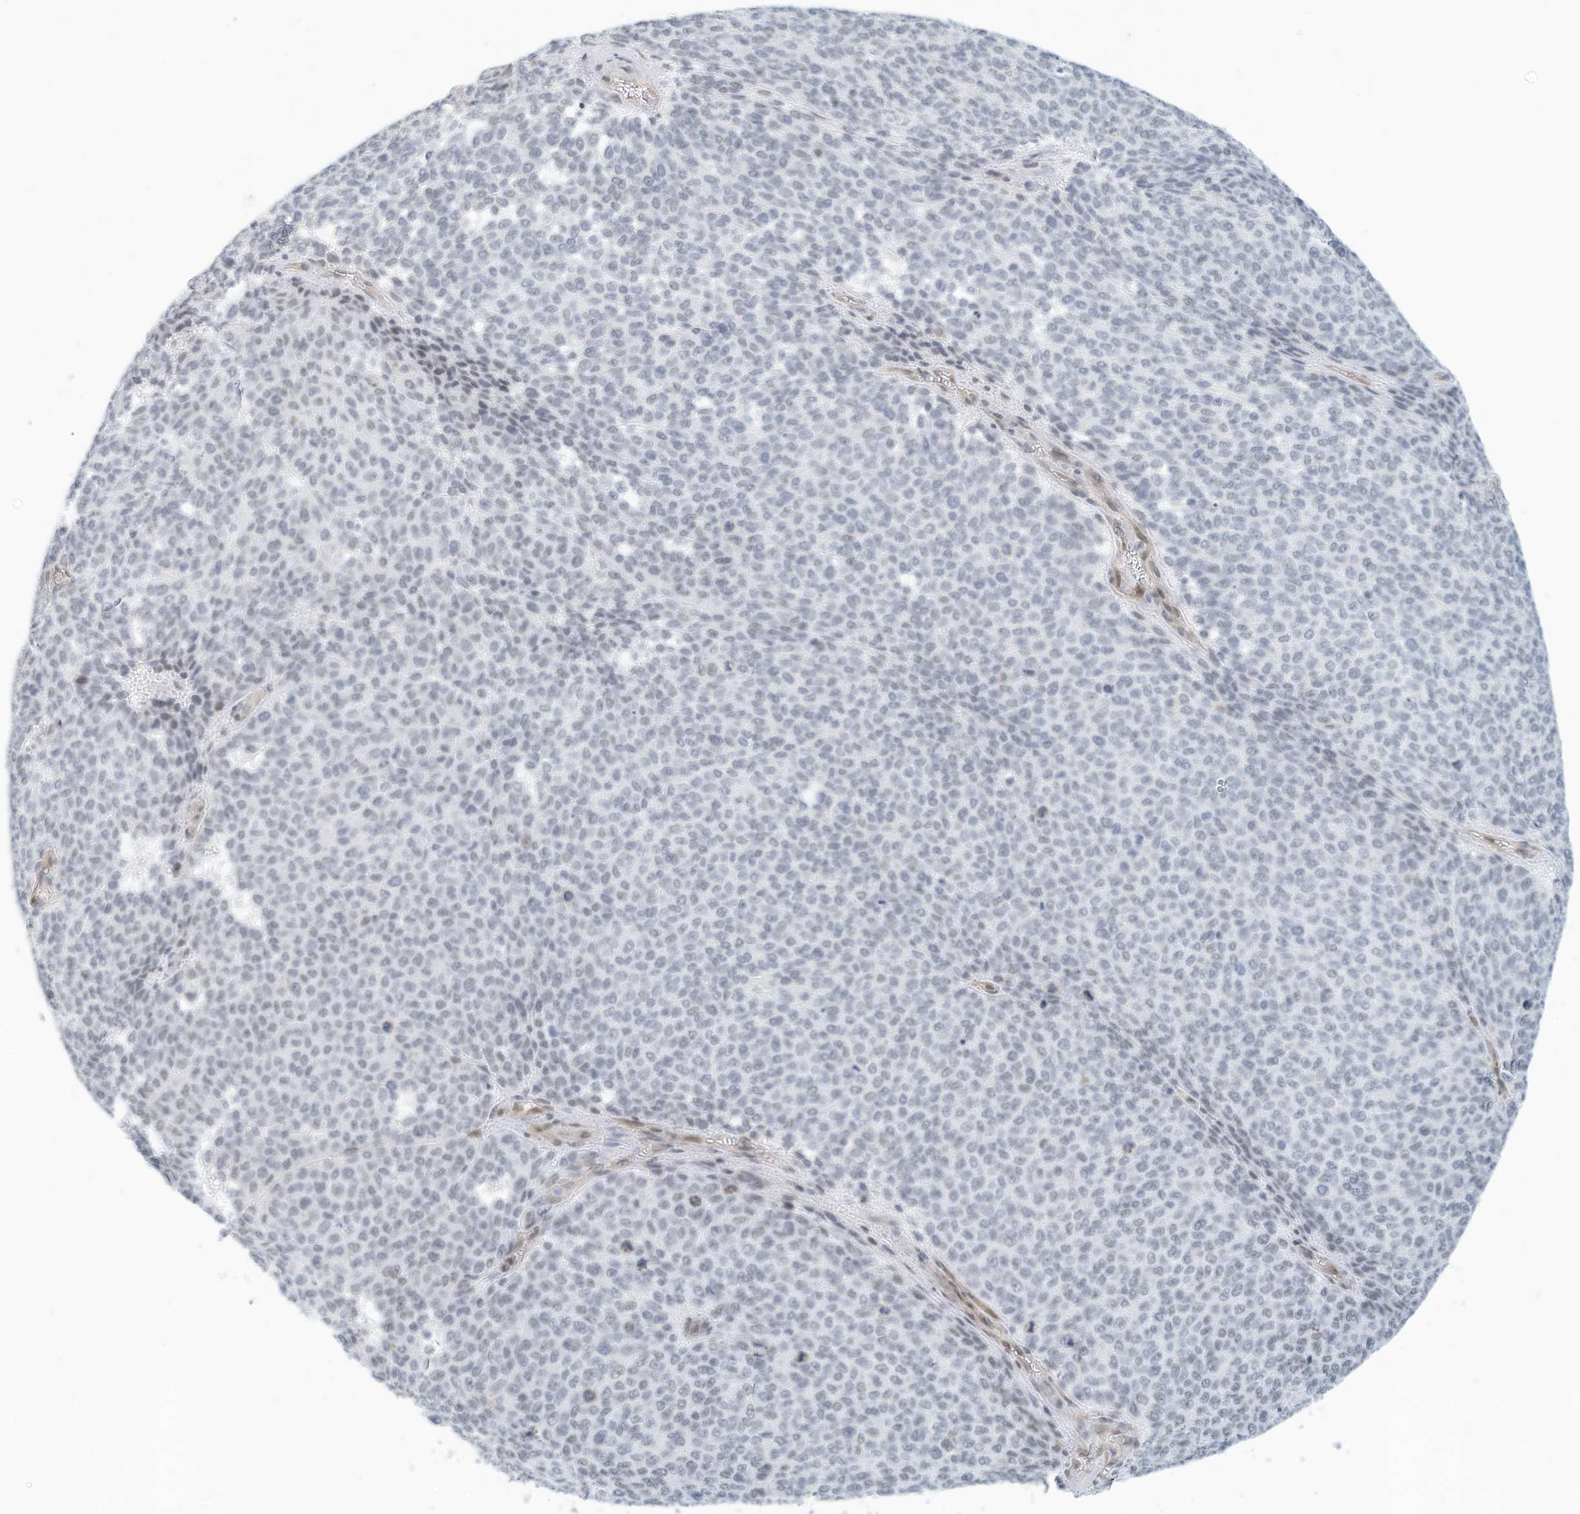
{"staining": {"intensity": "negative", "quantity": "none", "location": "none"}, "tissue": "melanoma", "cell_type": "Tumor cells", "image_type": "cancer", "snomed": [{"axis": "morphology", "description": "Malignant melanoma, NOS"}, {"axis": "topography", "description": "Skin"}], "caption": "Tumor cells are negative for protein expression in human malignant melanoma.", "gene": "ARHGAP28", "patient": {"sex": "male", "age": 49}}